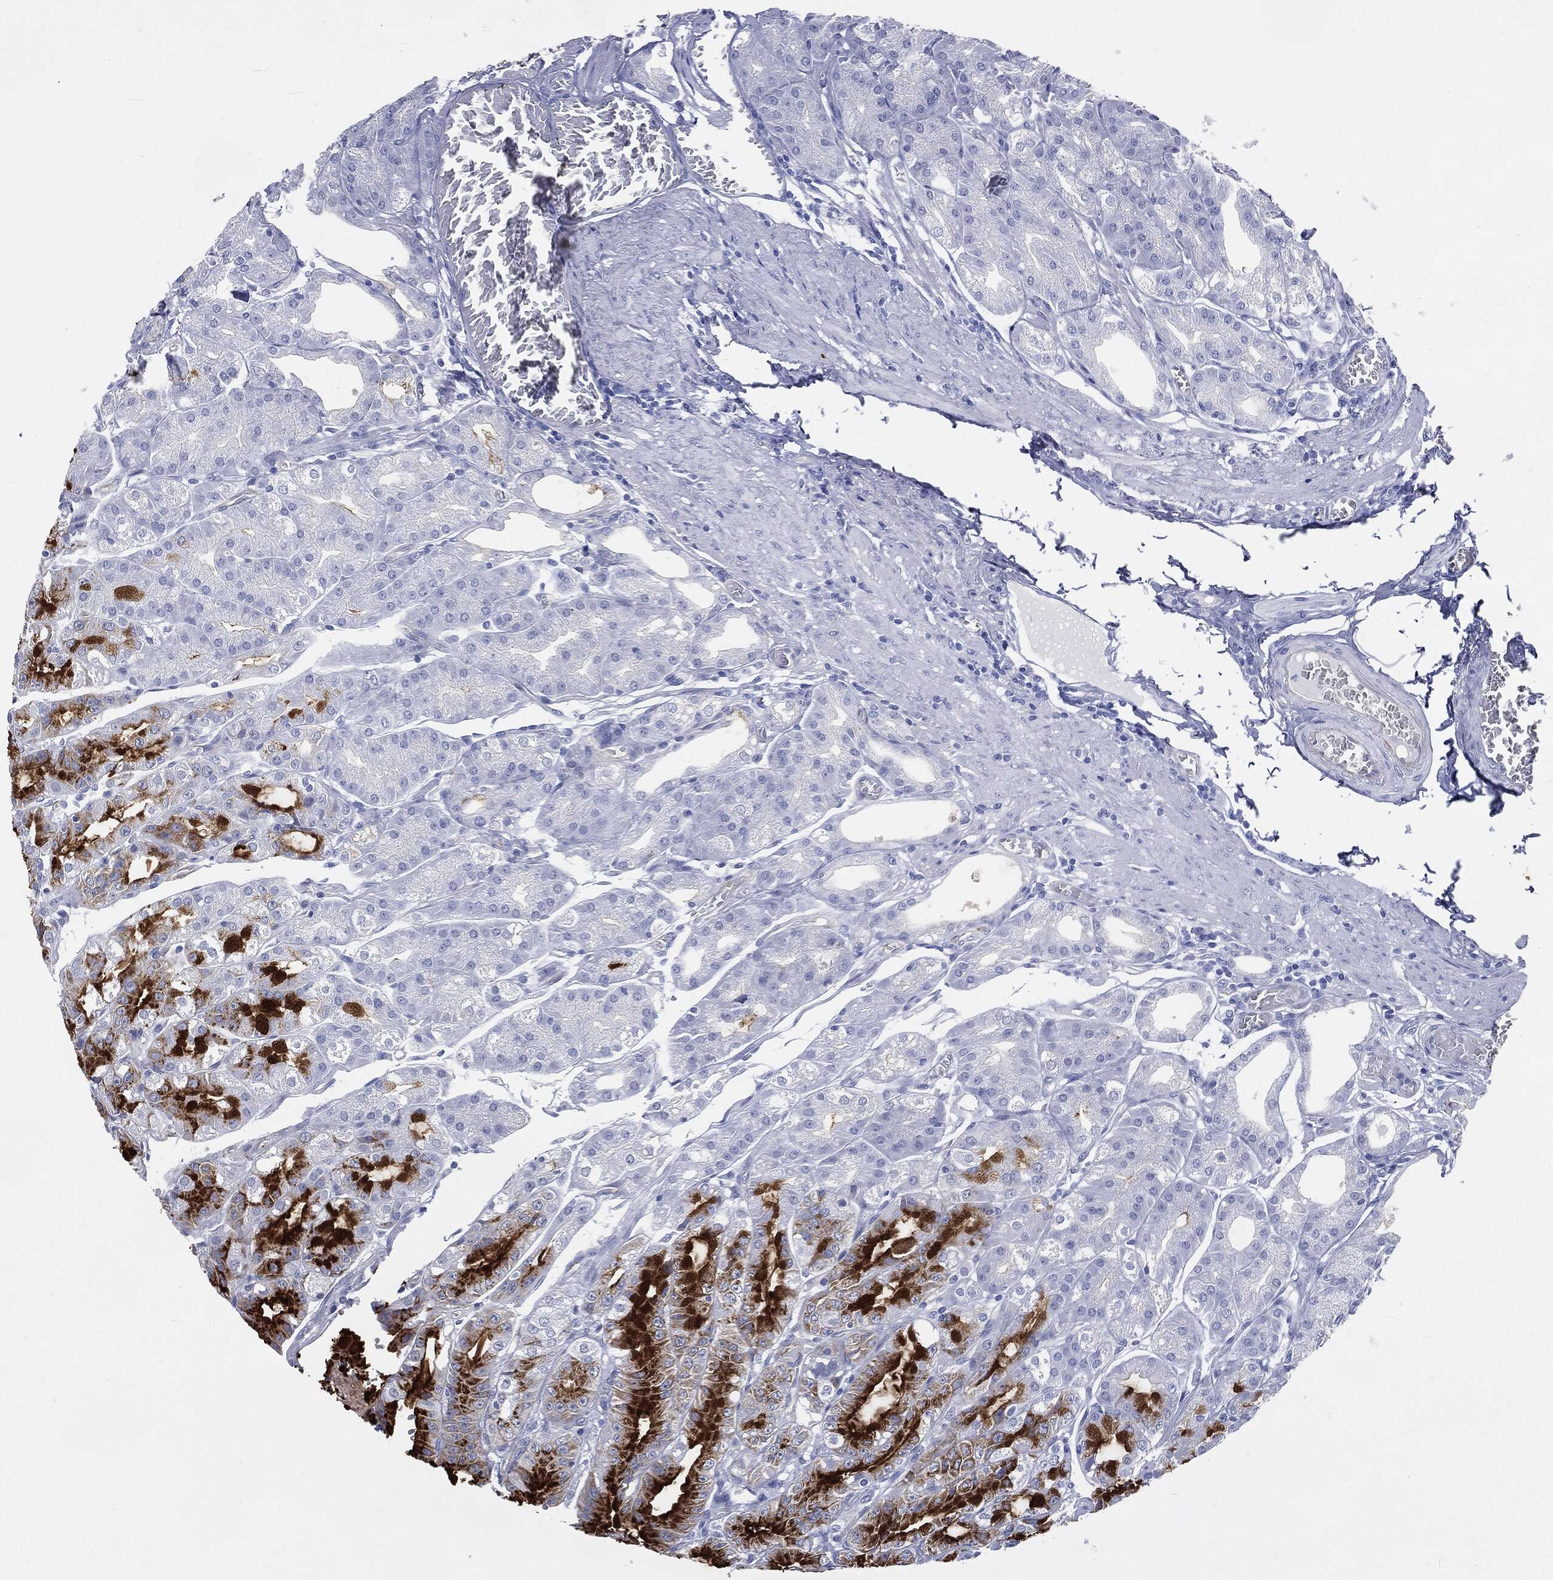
{"staining": {"intensity": "strong", "quantity": "25%-75%", "location": "cytoplasmic/membranous"}, "tissue": "stomach", "cell_type": "Glandular cells", "image_type": "normal", "snomed": [{"axis": "morphology", "description": "Normal tissue, NOS"}, {"axis": "topography", "description": "Stomach"}], "caption": "The immunohistochemical stain highlights strong cytoplasmic/membranous positivity in glandular cells of unremarkable stomach. (DAB IHC, brown staining for protein, blue staining for nuclei).", "gene": "MUC5AC", "patient": {"sex": "male", "age": 71}}